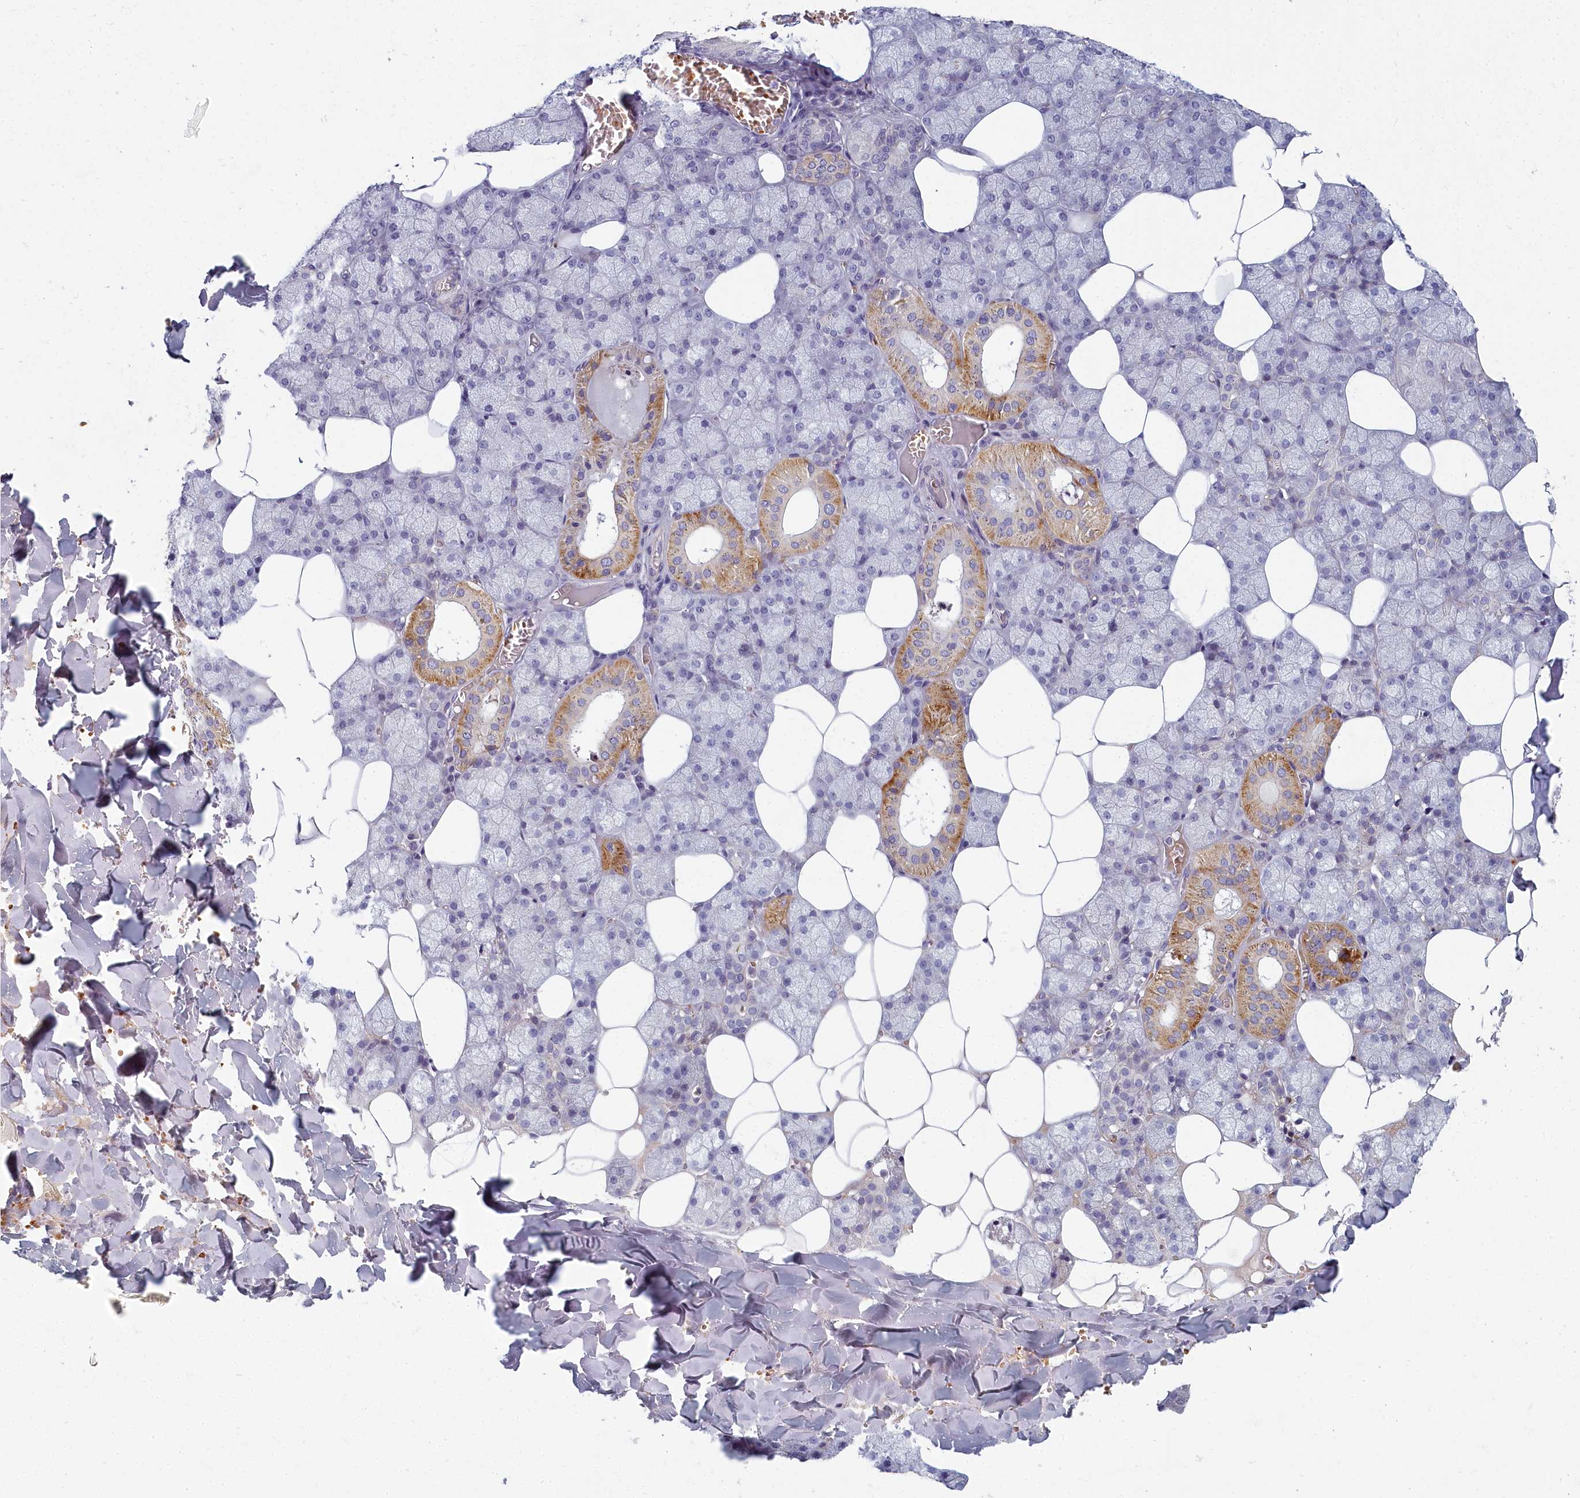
{"staining": {"intensity": "strong", "quantity": "<25%", "location": "cytoplasmic/membranous"}, "tissue": "salivary gland", "cell_type": "Glandular cells", "image_type": "normal", "snomed": [{"axis": "morphology", "description": "Normal tissue, NOS"}, {"axis": "topography", "description": "Salivary gland"}], "caption": "About <25% of glandular cells in normal salivary gland display strong cytoplasmic/membranous protein positivity as visualized by brown immunohistochemical staining.", "gene": "ARL15", "patient": {"sex": "male", "age": 62}}